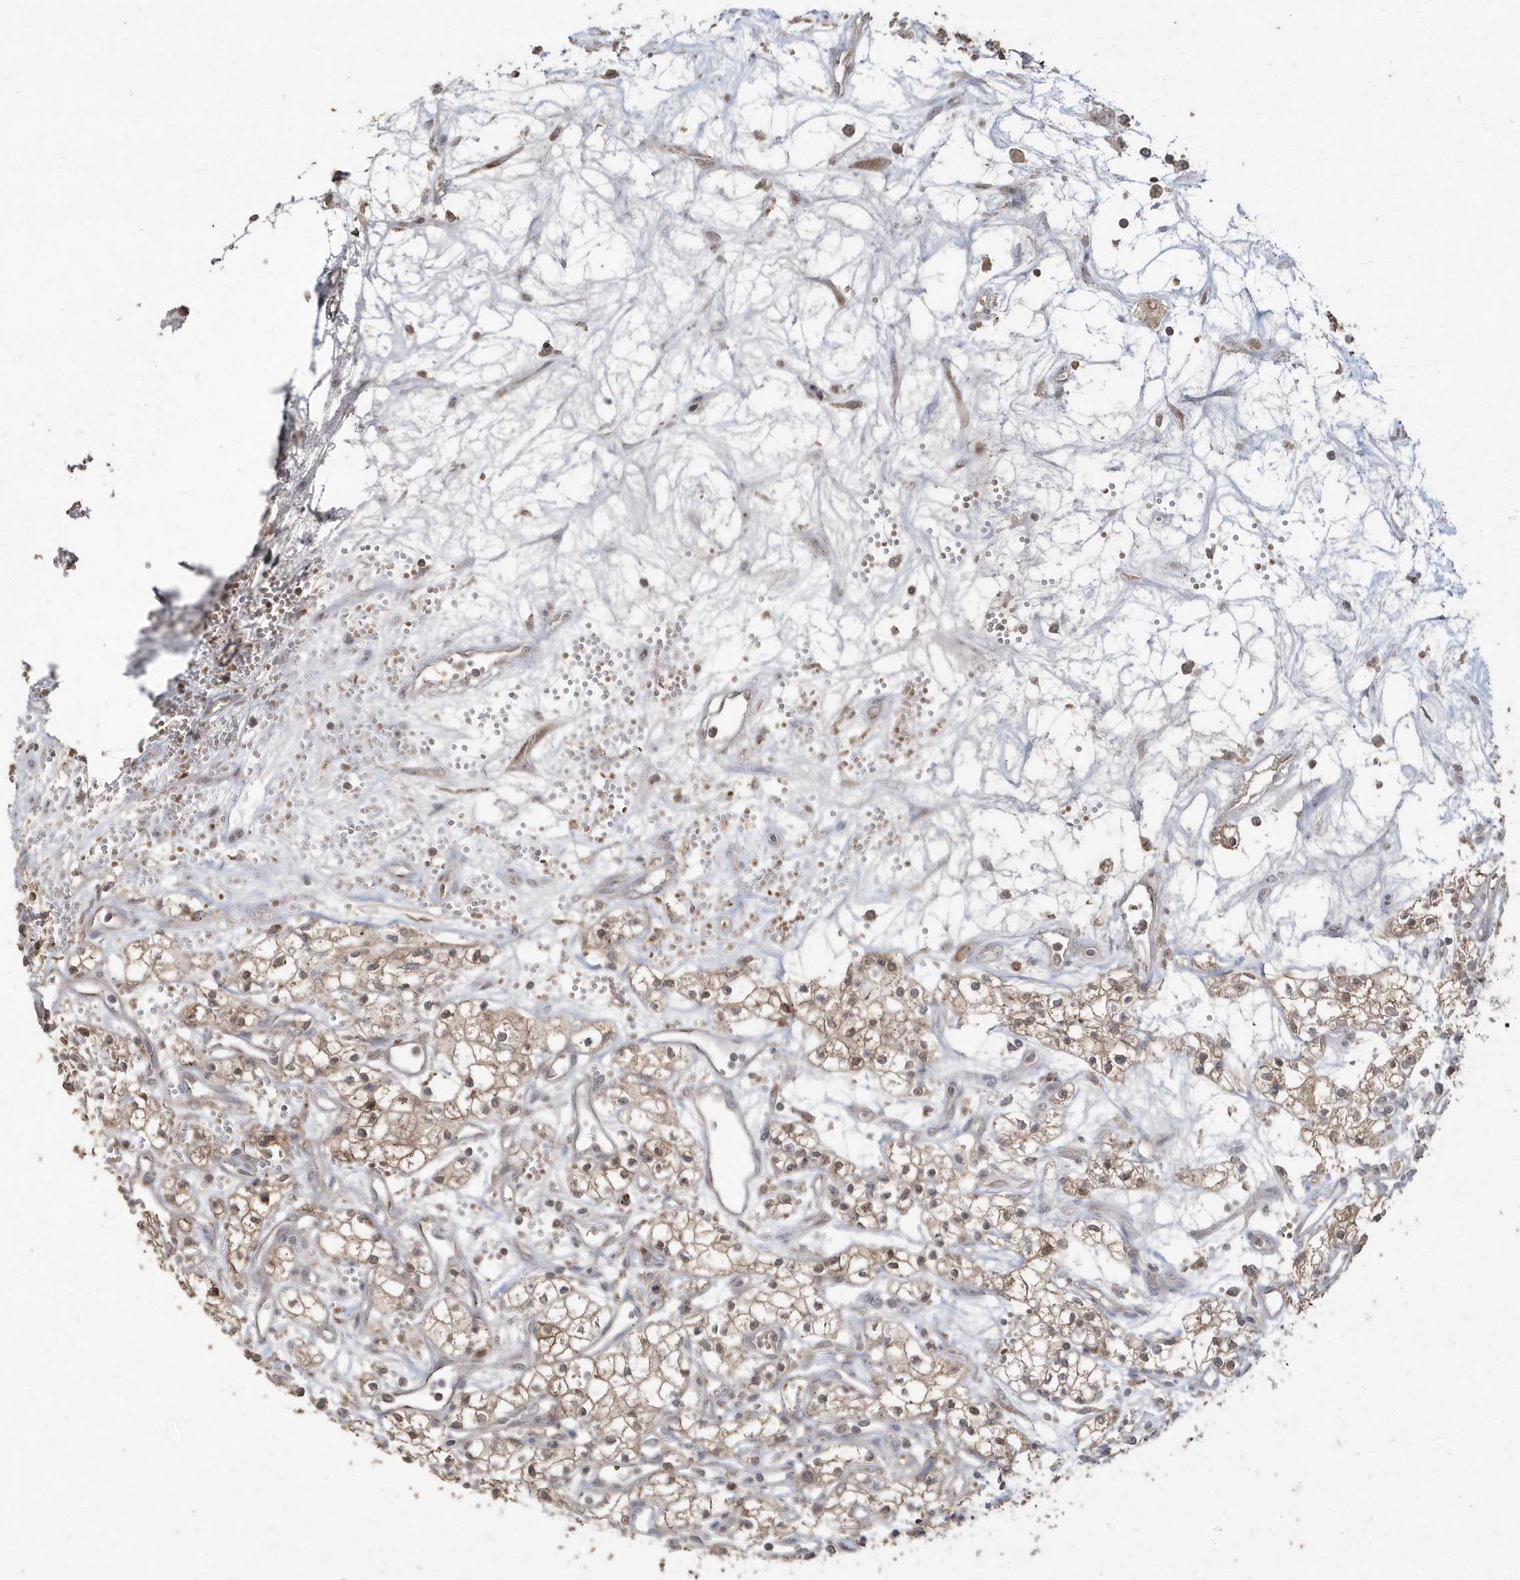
{"staining": {"intensity": "weak", "quantity": ">75%", "location": "cytoplasmic/membranous"}, "tissue": "renal cancer", "cell_type": "Tumor cells", "image_type": "cancer", "snomed": [{"axis": "morphology", "description": "Adenocarcinoma, NOS"}, {"axis": "topography", "description": "Kidney"}], "caption": "Adenocarcinoma (renal) tissue exhibits weak cytoplasmic/membranous expression in approximately >75% of tumor cells, visualized by immunohistochemistry. (Brightfield microscopy of DAB IHC at high magnification).", "gene": "GEMIN6", "patient": {"sex": "male", "age": 59}}